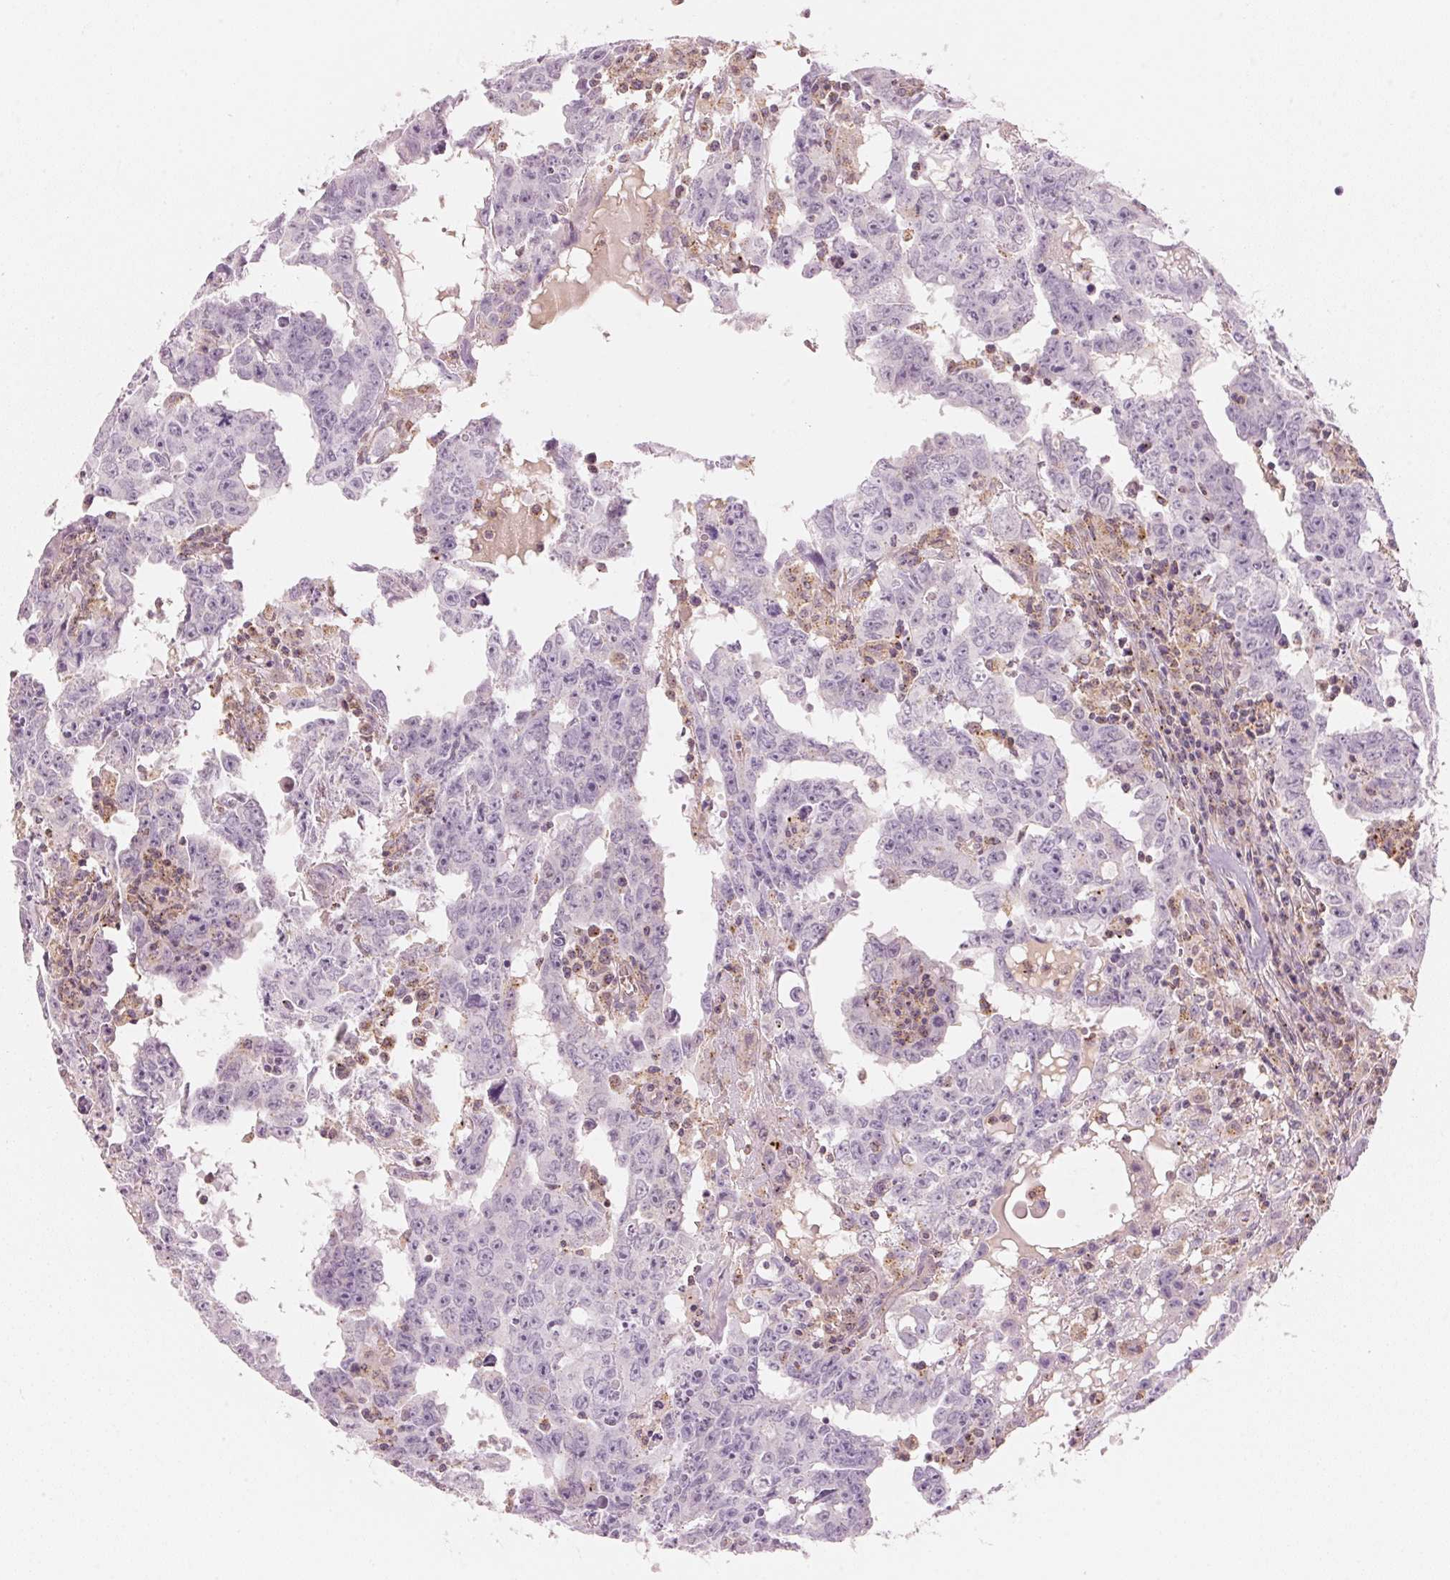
{"staining": {"intensity": "negative", "quantity": "none", "location": "none"}, "tissue": "testis cancer", "cell_type": "Tumor cells", "image_type": "cancer", "snomed": [{"axis": "morphology", "description": "Carcinoma, Embryonal, NOS"}, {"axis": "topography", "description": "Testis"}], "caption": "This is a micrograph of immunohistochemistry staining of testis cancer (embryonal carcinoma), which shows no expression in tumor cells.", "gene": "HOXB13", "patient": {"sex": "male", "age": 22}}